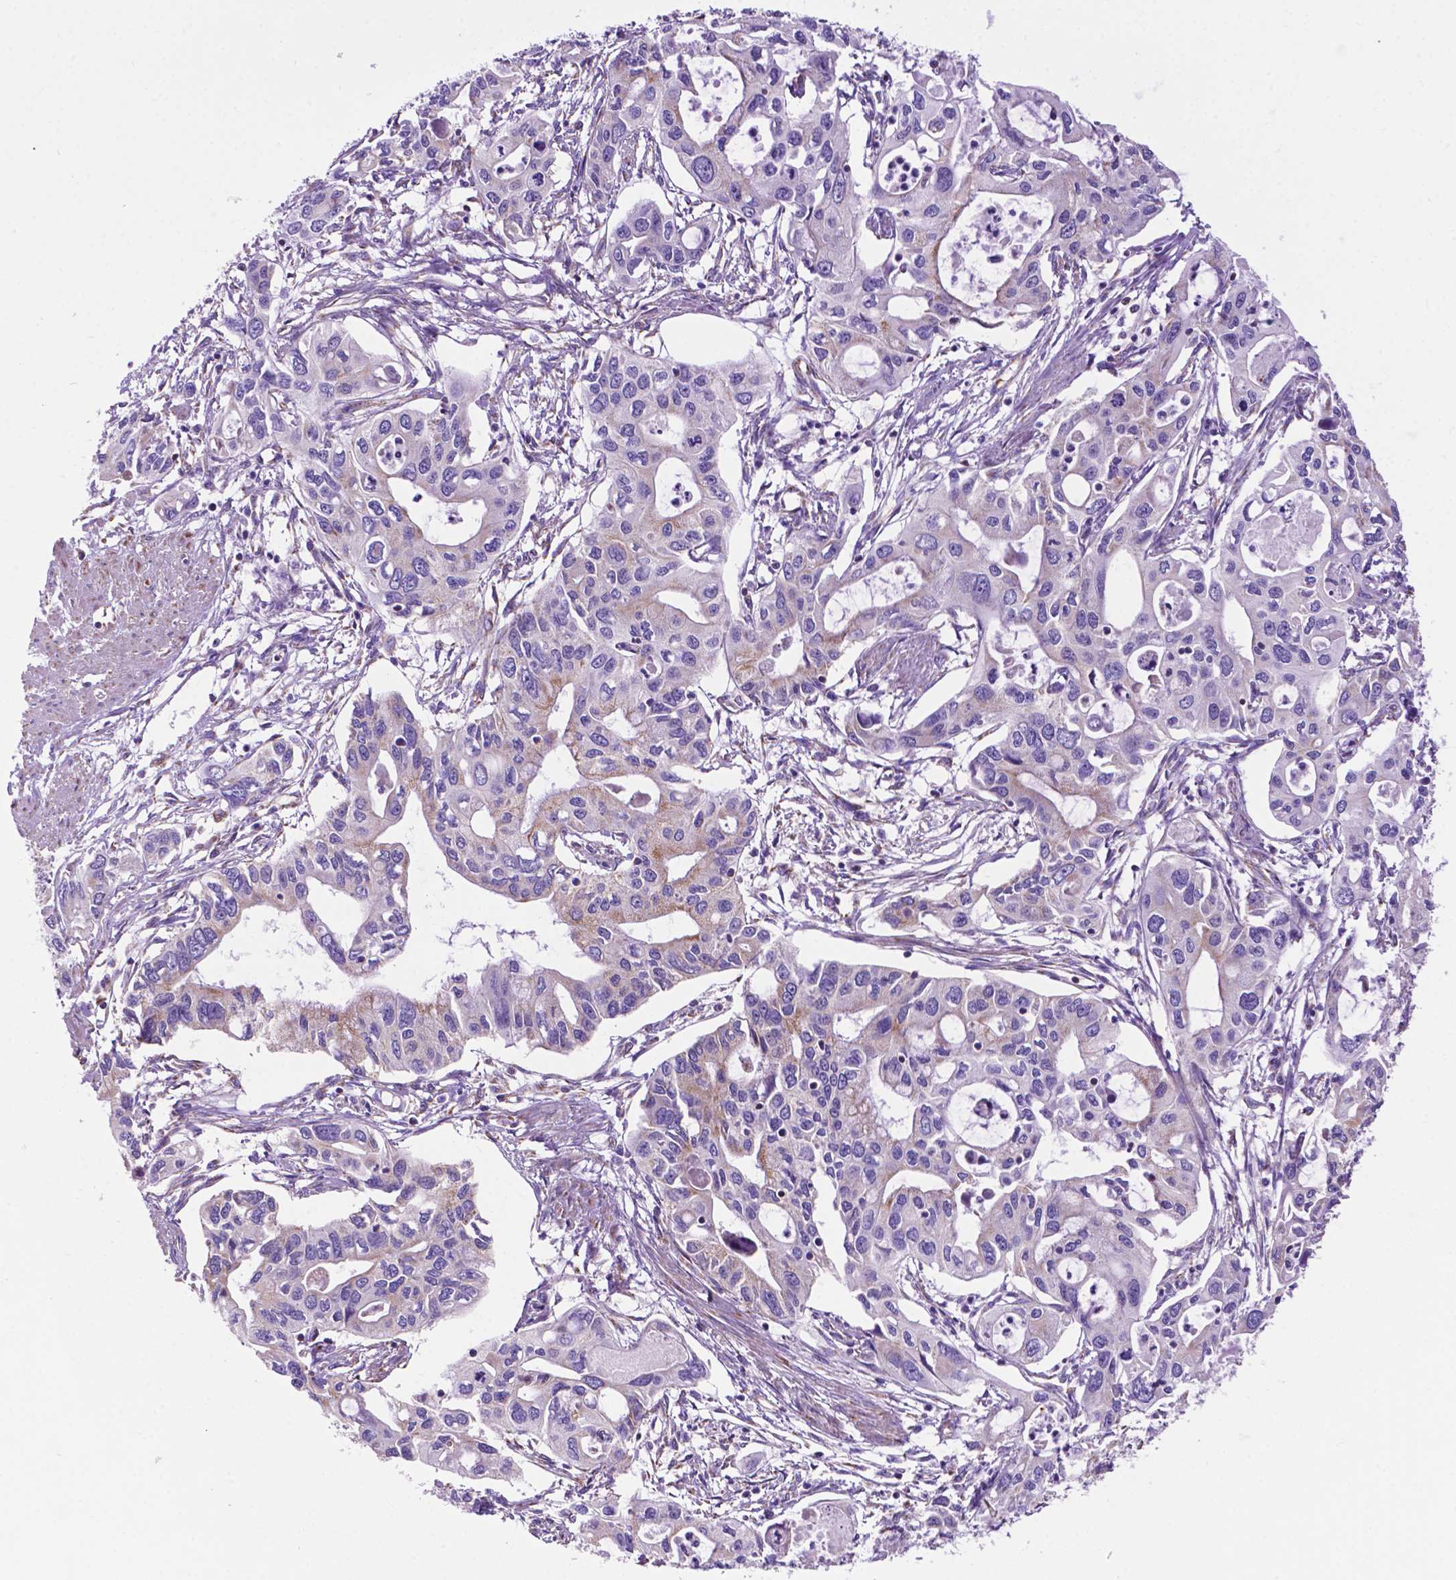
{"staining": {"intensity": "negative", "quantity": "none", "location": "none"}, "tissue": "pancreatic cancer", "cell_type": "Tumor cells", "image_type": "cancer", "snomed": [{"axis": "morphology", "description": "Adenocarcinoma, NOS"}, {"axis": "topography", "description": "Pancreas"}], "caption": "Pancreatic cancer stained for a protein using IHC demonstrates no expression tumor cells.", "gene": "PHYHIP", "patient": {"sex": "male", "age": 60}}